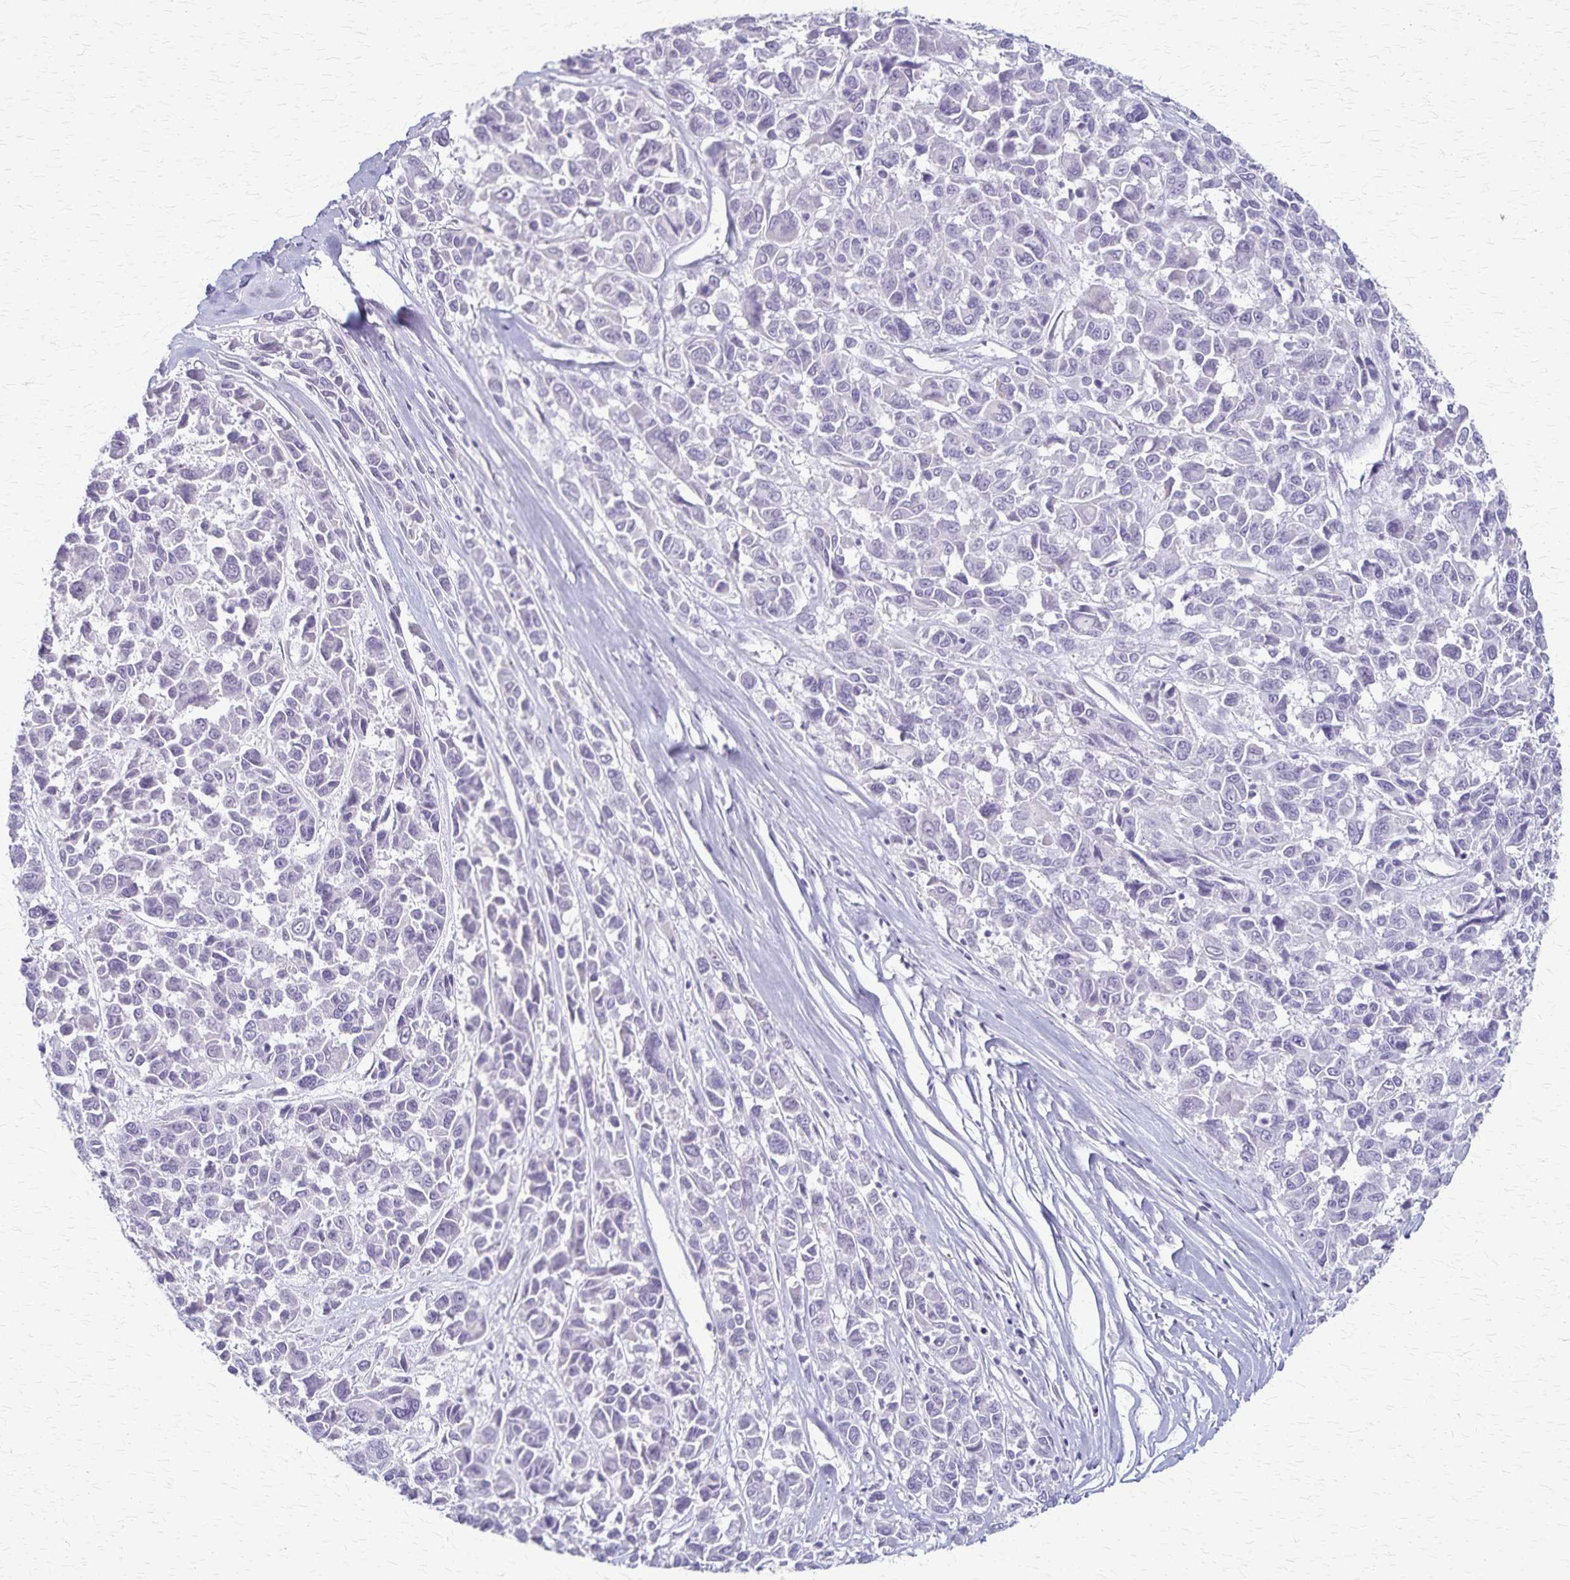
{"staining": {"intensity": "negative", "quantity": "none", "location": "none"}, "tissue": "melanoma", "cell_type": "Tumor cells", "image_type": "cancer", "snomed": [{"axis": "morphology", "description": "Malignant melanoma, NOS"}, {"axis": "topography", "description": "Skin"}], "caption": "Immunohistochemical staining of human malignant melanoma demonstrates no significant staining in tumor cells.", "gene": "RASL10B", "patient": {"sex": "female", "age": 66}}